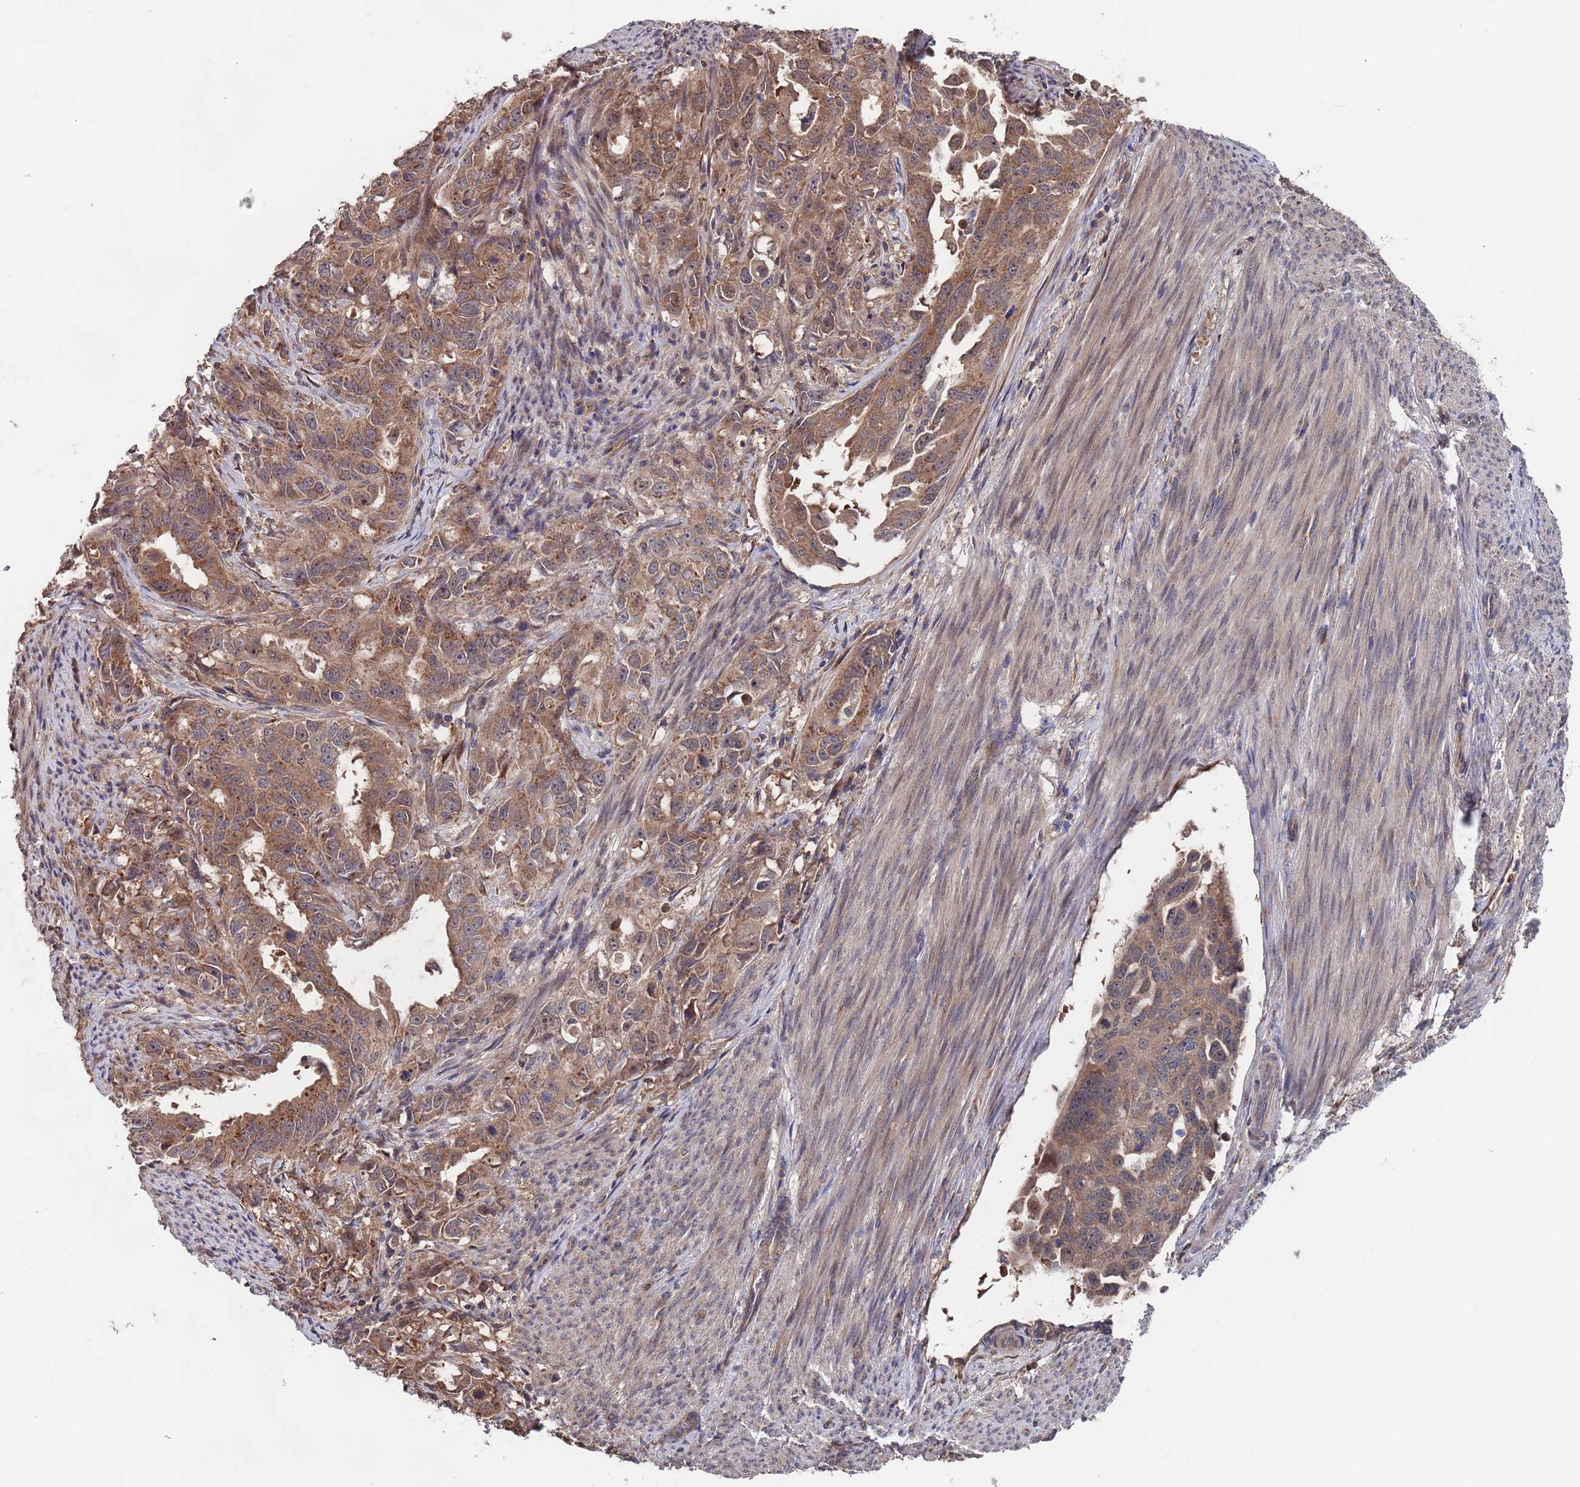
{"staining": {"intensity": "moderate", "quantity": ">75%", "location": "cytoplasmic/membranous"}, "tissue": "endometrial cancer", "cell_type": "Tumor cells", "image_type": "cancer", "snomed": [{"axis": "morphology", "description": "Adenocarcinoma, NOS"}, {"axis": "topography", "description": "Endometrium"}], "caption": "A brown stain labels moderate cytoplasmic/membranous staining of a protein in adenocarcinoma (endometrial) tumor cells.", "gene": "UNC45A", "patient": {"sex": "female", "age": 65}}